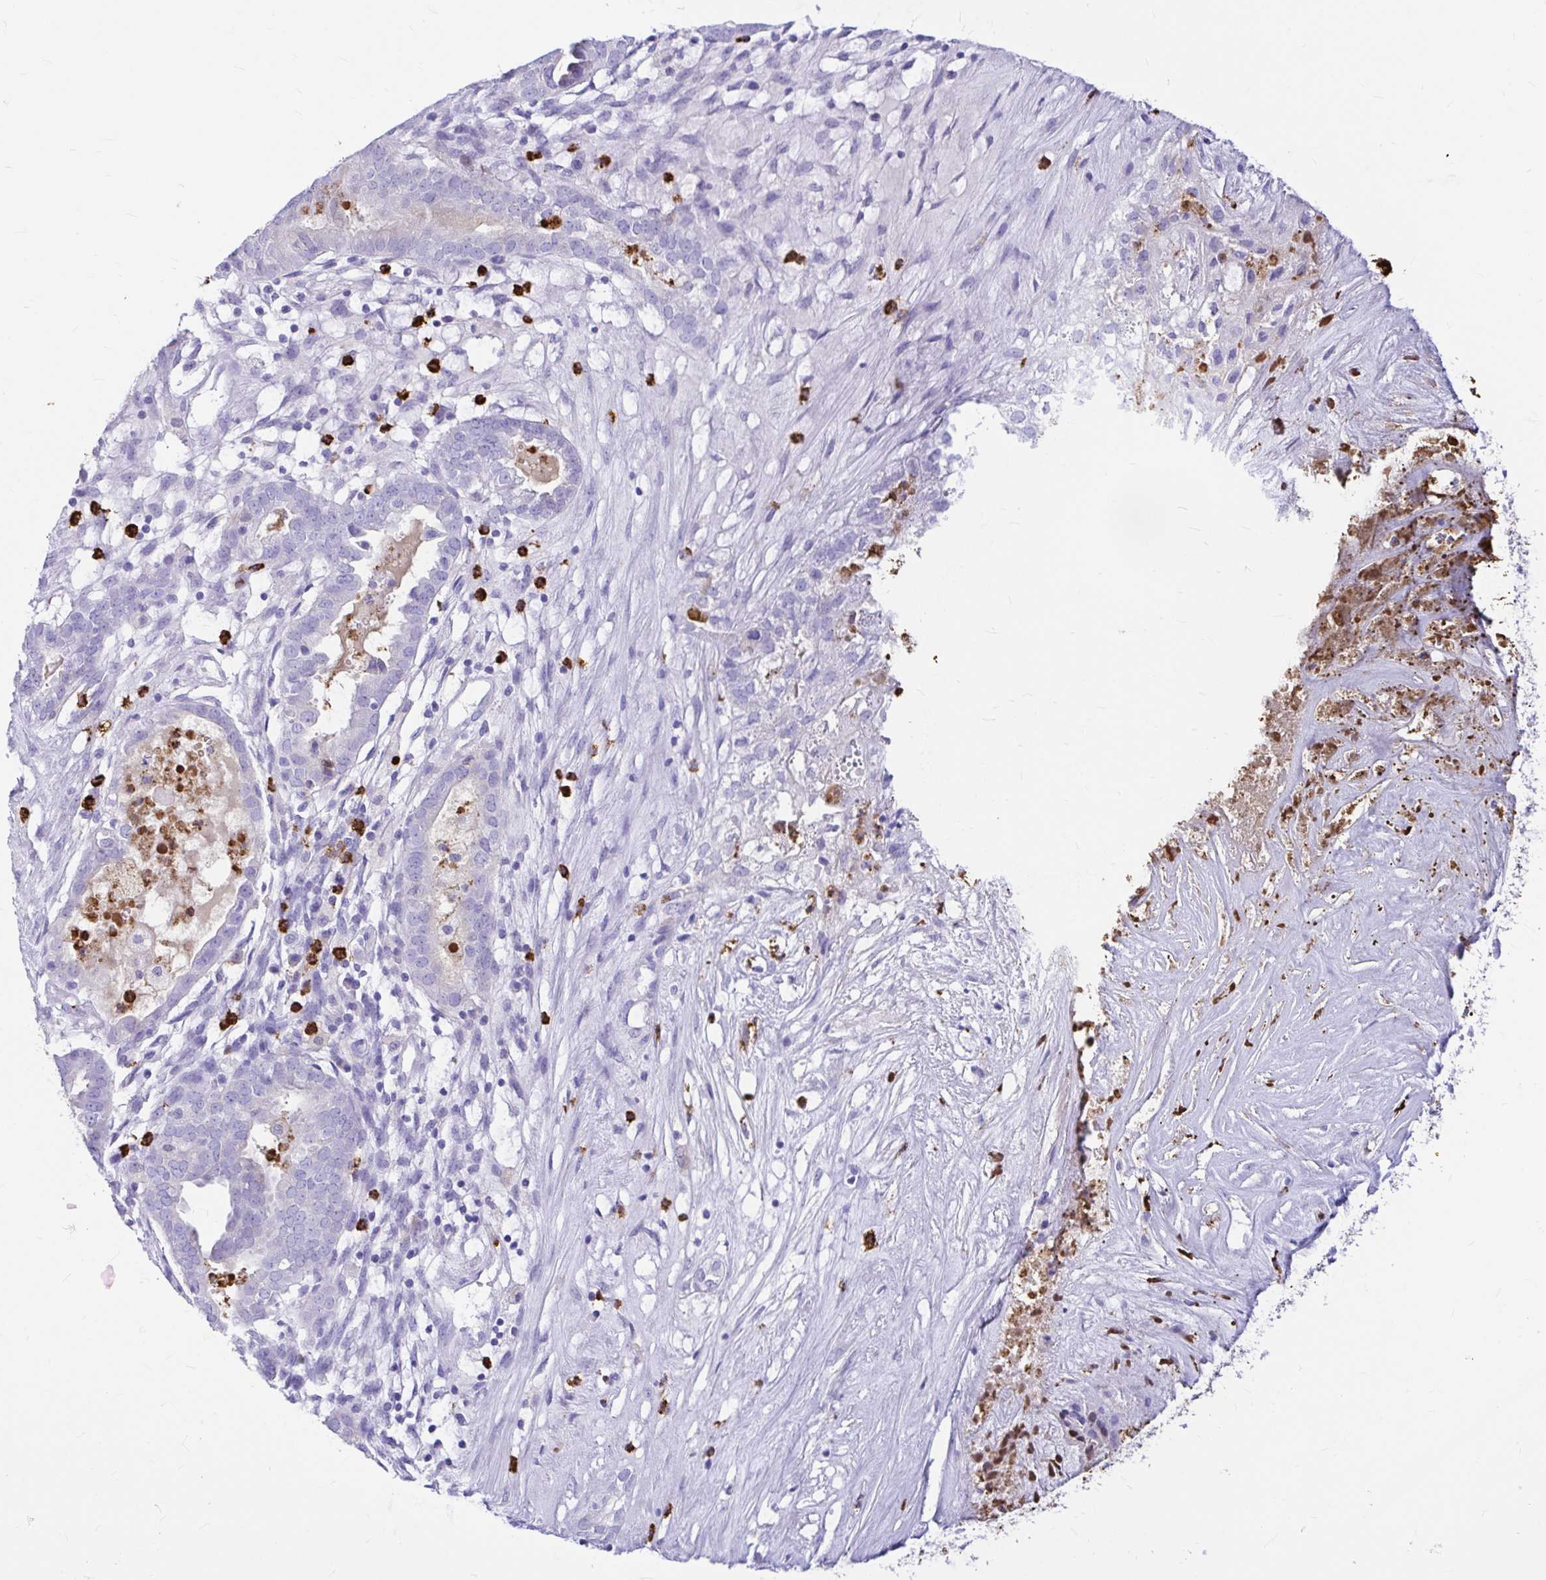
{"staining": {"intensity": "negative", "quantity": "none", "location": "none"}, "tissue": "ovarian cancer", "cell_type": "Tumor cells", "image_type": "cancer", "snomed": [{"axis": "morphology", "description": "Carcinoma, endometroid"}, {"axis": "topography", "description": "Ovary"}], "caption": "A high-resolution histopathology image shows IHC staining of ovarian cancer (endometroid carcinoma), which reveals no significant staining in tumor cells. (Stains: DAB (3,3'-diaminobenzidine) immunohistochemistry with hematoxylin counter stain, Microscopy: brightfield microscopy at high magnification).", "gene": "CLEC1B", "patient": {"sex": "female", "age": 64}}